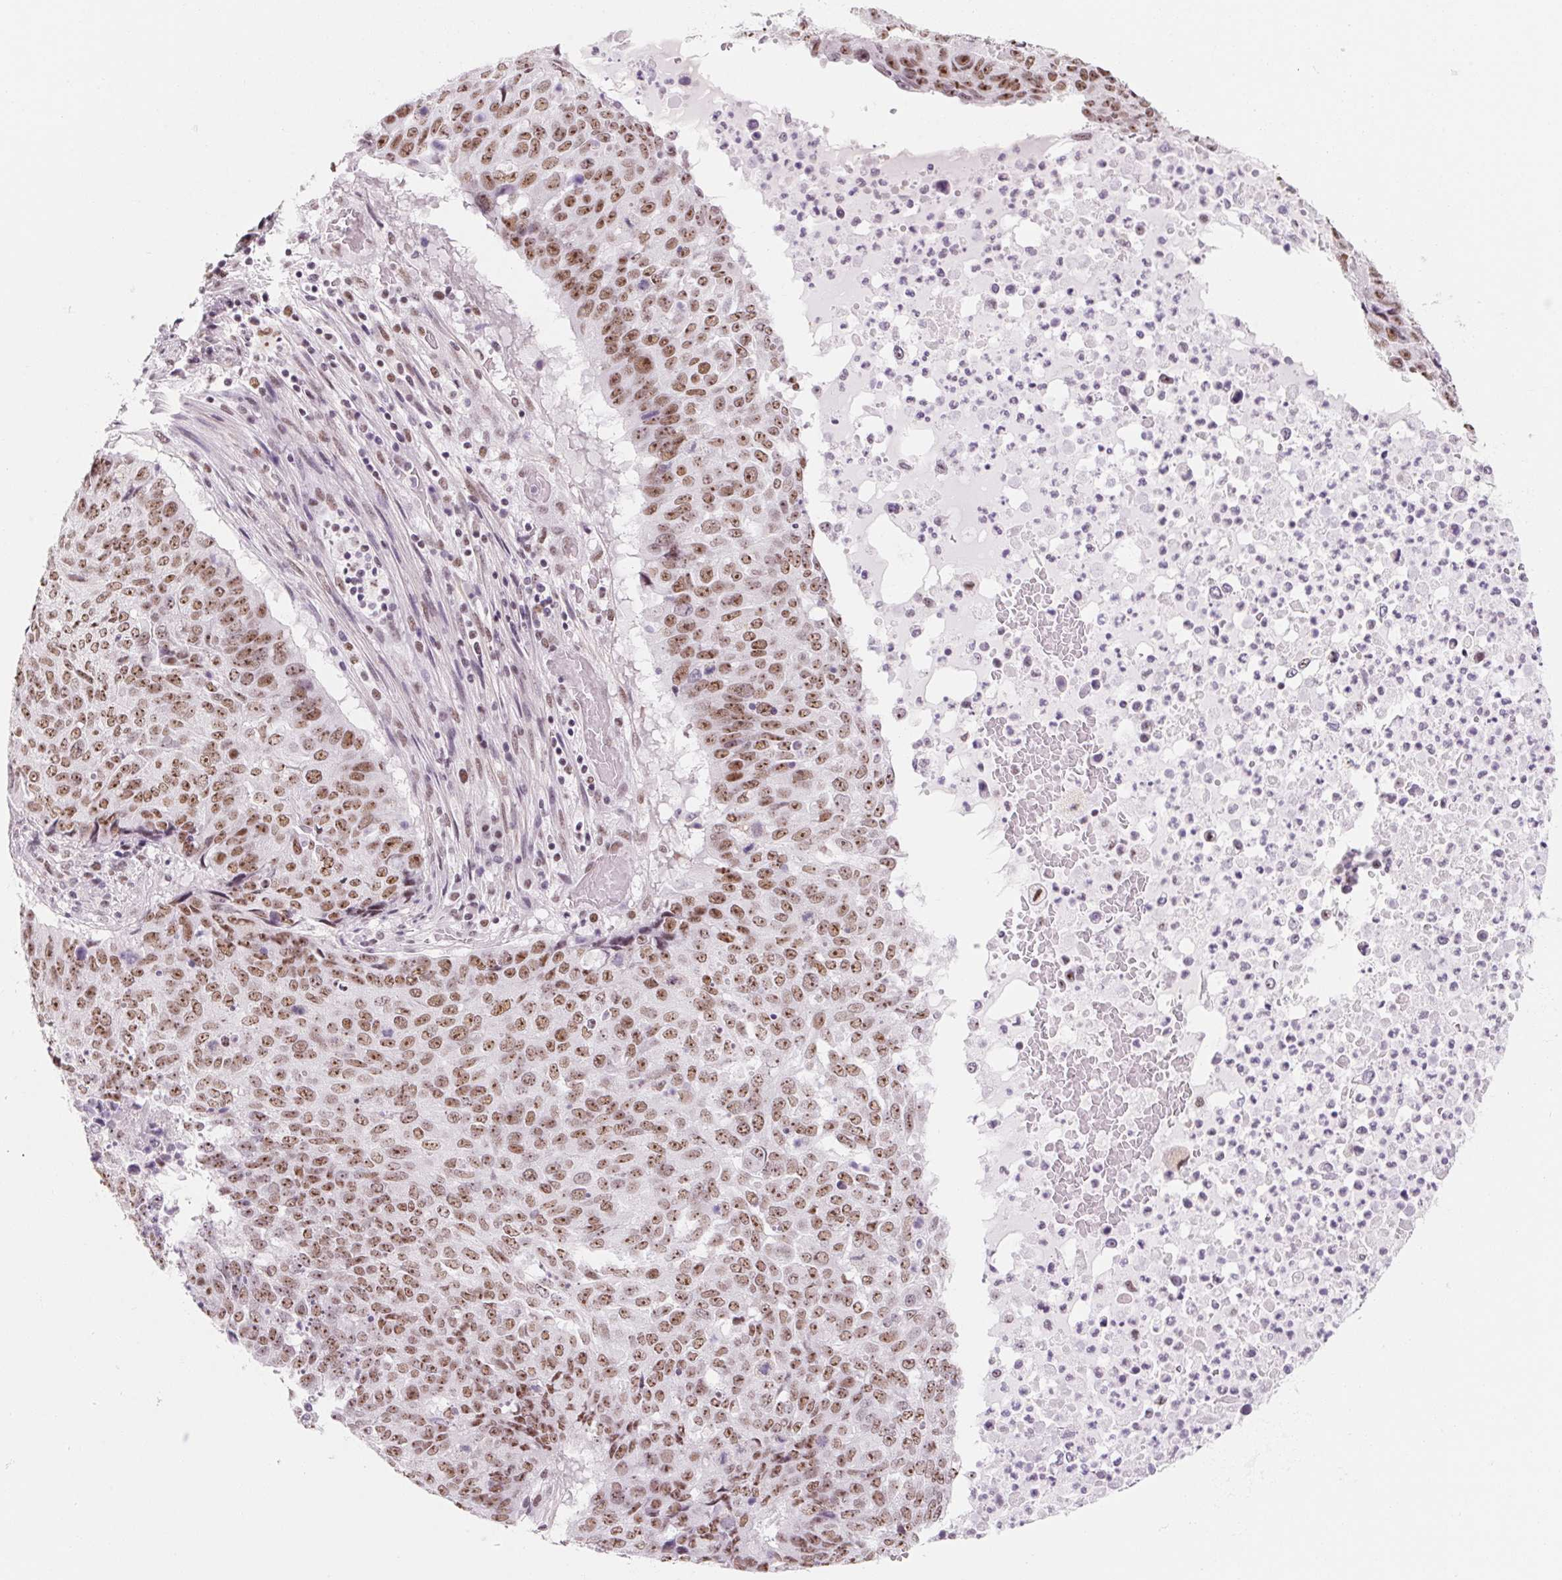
{"staining": {"intensity": "moderate", "quantity": ">75%", "location": "nuclear"}, "tissue": "lung cancer", "cell_type": "Tumor cells", "image_type": "cancer", "snomed": [{"axis": "morphology", "description": "Normal tissue, NOS"}, {"axis": "morphology", "description": "Squamous cell carcinoma, NOS"}, {"axis": "topography", "description": "Bronchus"}, {"axis": "topography", "description": "Lung"}], "caption": "The immunohistochemical stain highlights moderate nuclear positivity in tumor cells of lung cancer tissue. (DAB IHC with brightfield microscopy, high magnification).", "gene": "ZIC4", "patient": {"sex": "male", "age": 64}}